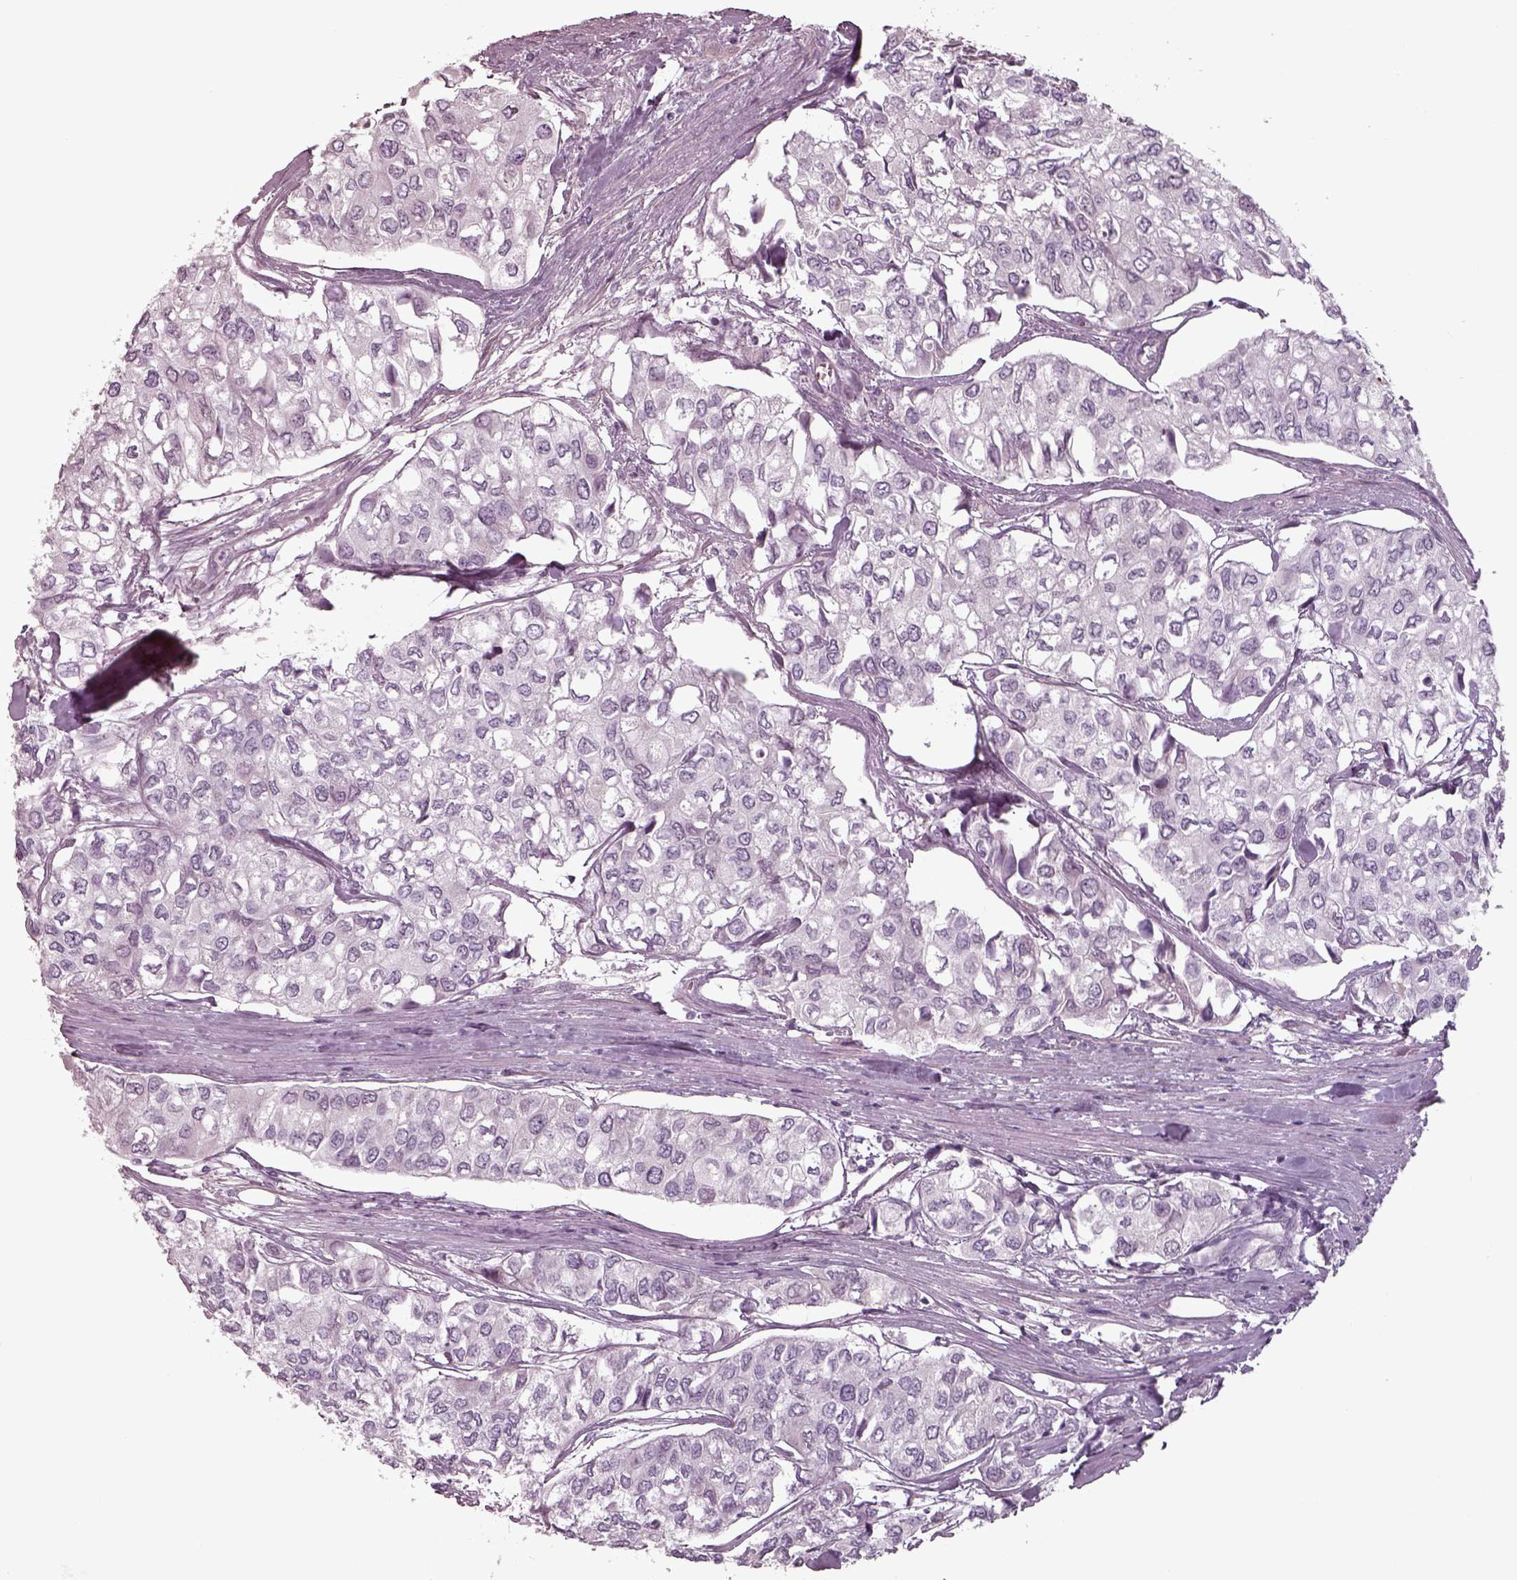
{"staining": {"intensity": "negative", "quantity": "none", "location": "none"}, "tissue": "urothelial cancer", "cell_type": "Tumor cells", "image_type": "cancer", "snomed": [{"axis": "morphology", "description": "Urothelial carcinoma, High grade"}, {"axis": "topography", "description": "Urinary bladder"}], "caption": "The histopathology image exhibits no significant positivity in tumor cells of urothelial cancer. (DAB (3,3'-diaminobenzidine) IHC visualized using brightfield microscopy, high magnification).", "gene": "SEPTIN14", "patient": {"sex": "male", "age": 73}}